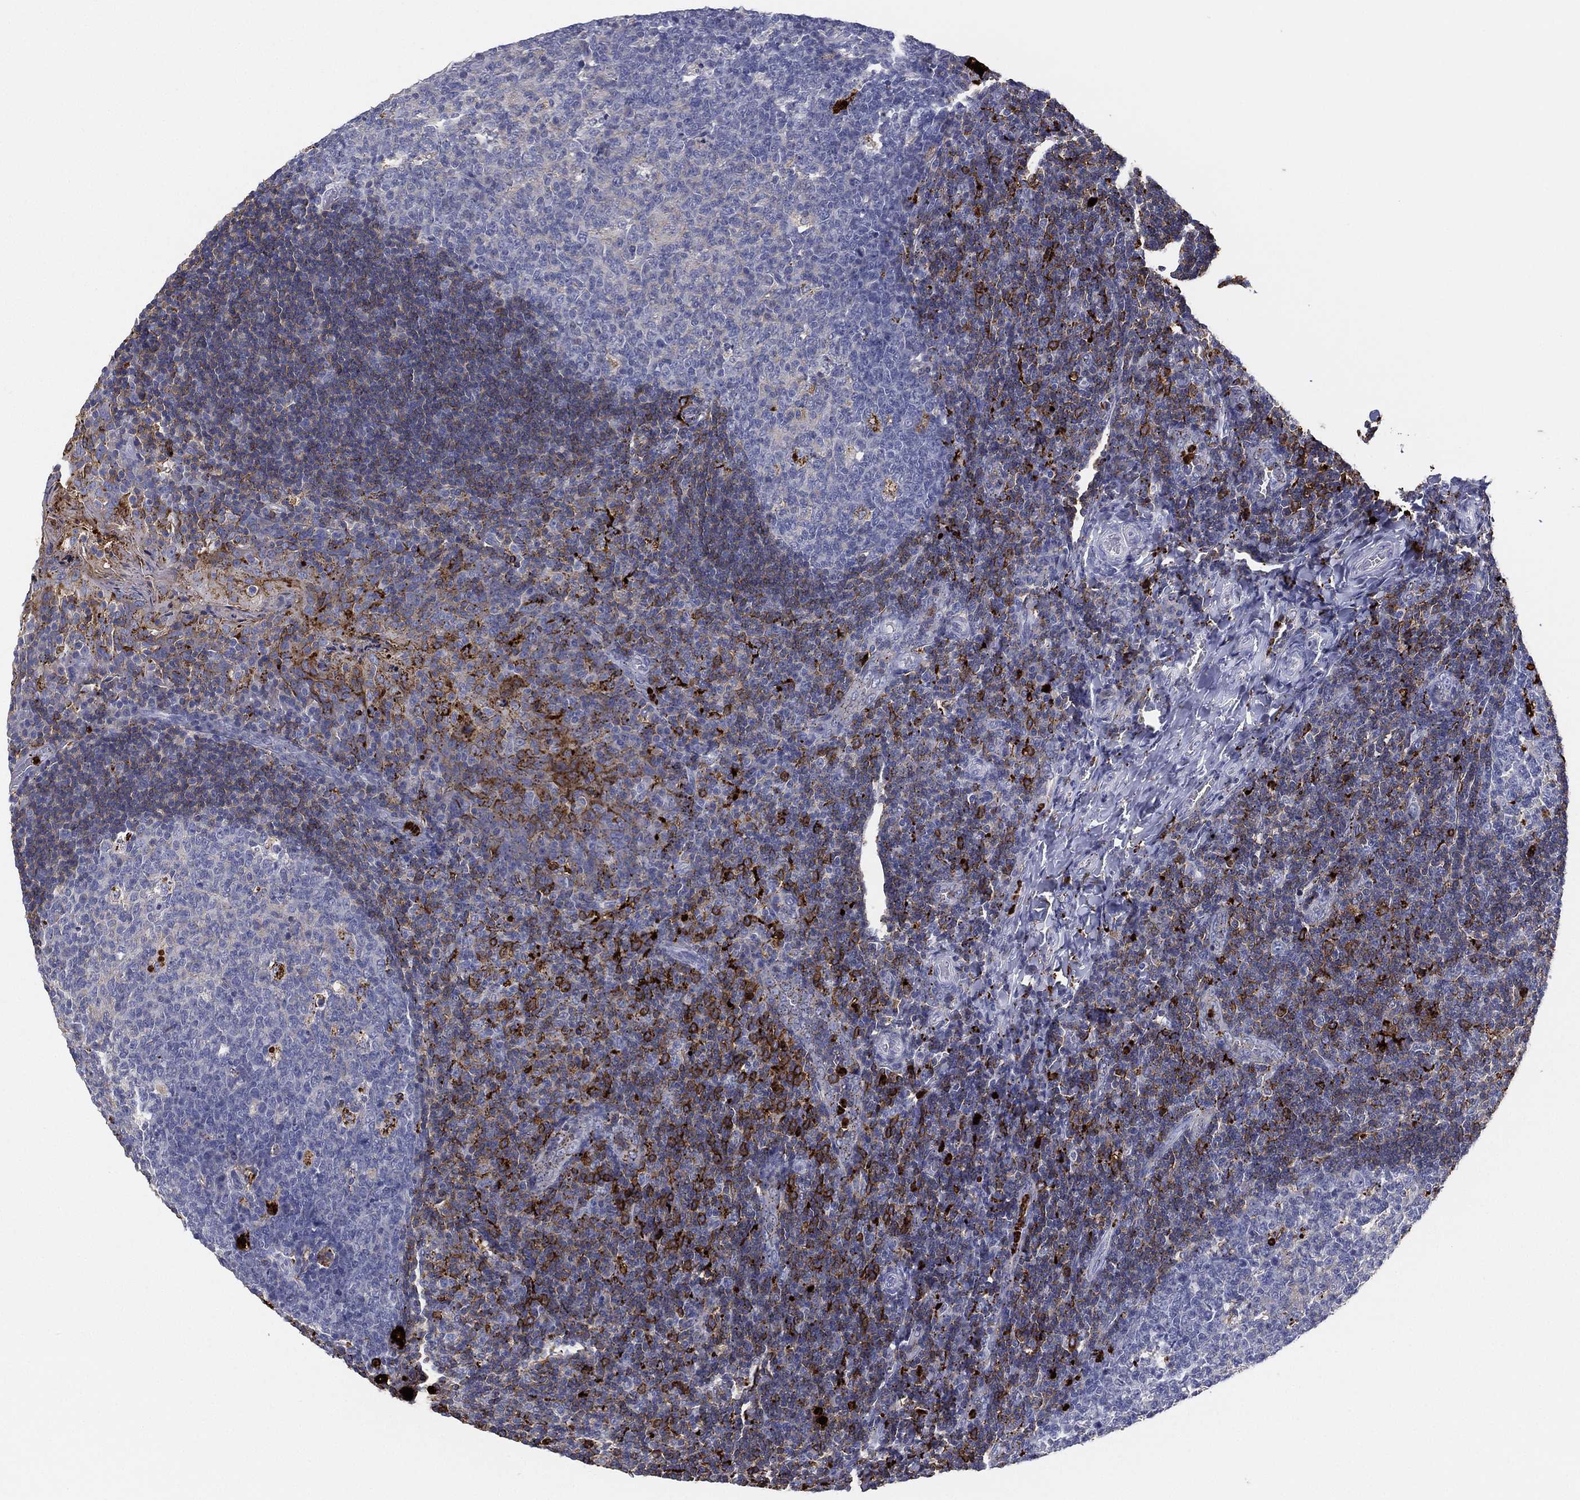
{"staining": {"intensity": "negative", "quantity": "none", "location": "none"}, "tissue": "tonsil", "cell_type": "Germinal center cells", "image_type": "normal", "snomed": [{"axis": "morphology", "description": "Normal tissue, NOS"}, {"axis": "topography", "description": "Tonsil"}], "caption": "An IHC micrograph of normal tonsil is shown. There is no staining in germinal center cells of tonsil. Nuclei are stained in blue.", "gene": "PLAC8", "patient": {"sex": "male", "age": 17}}